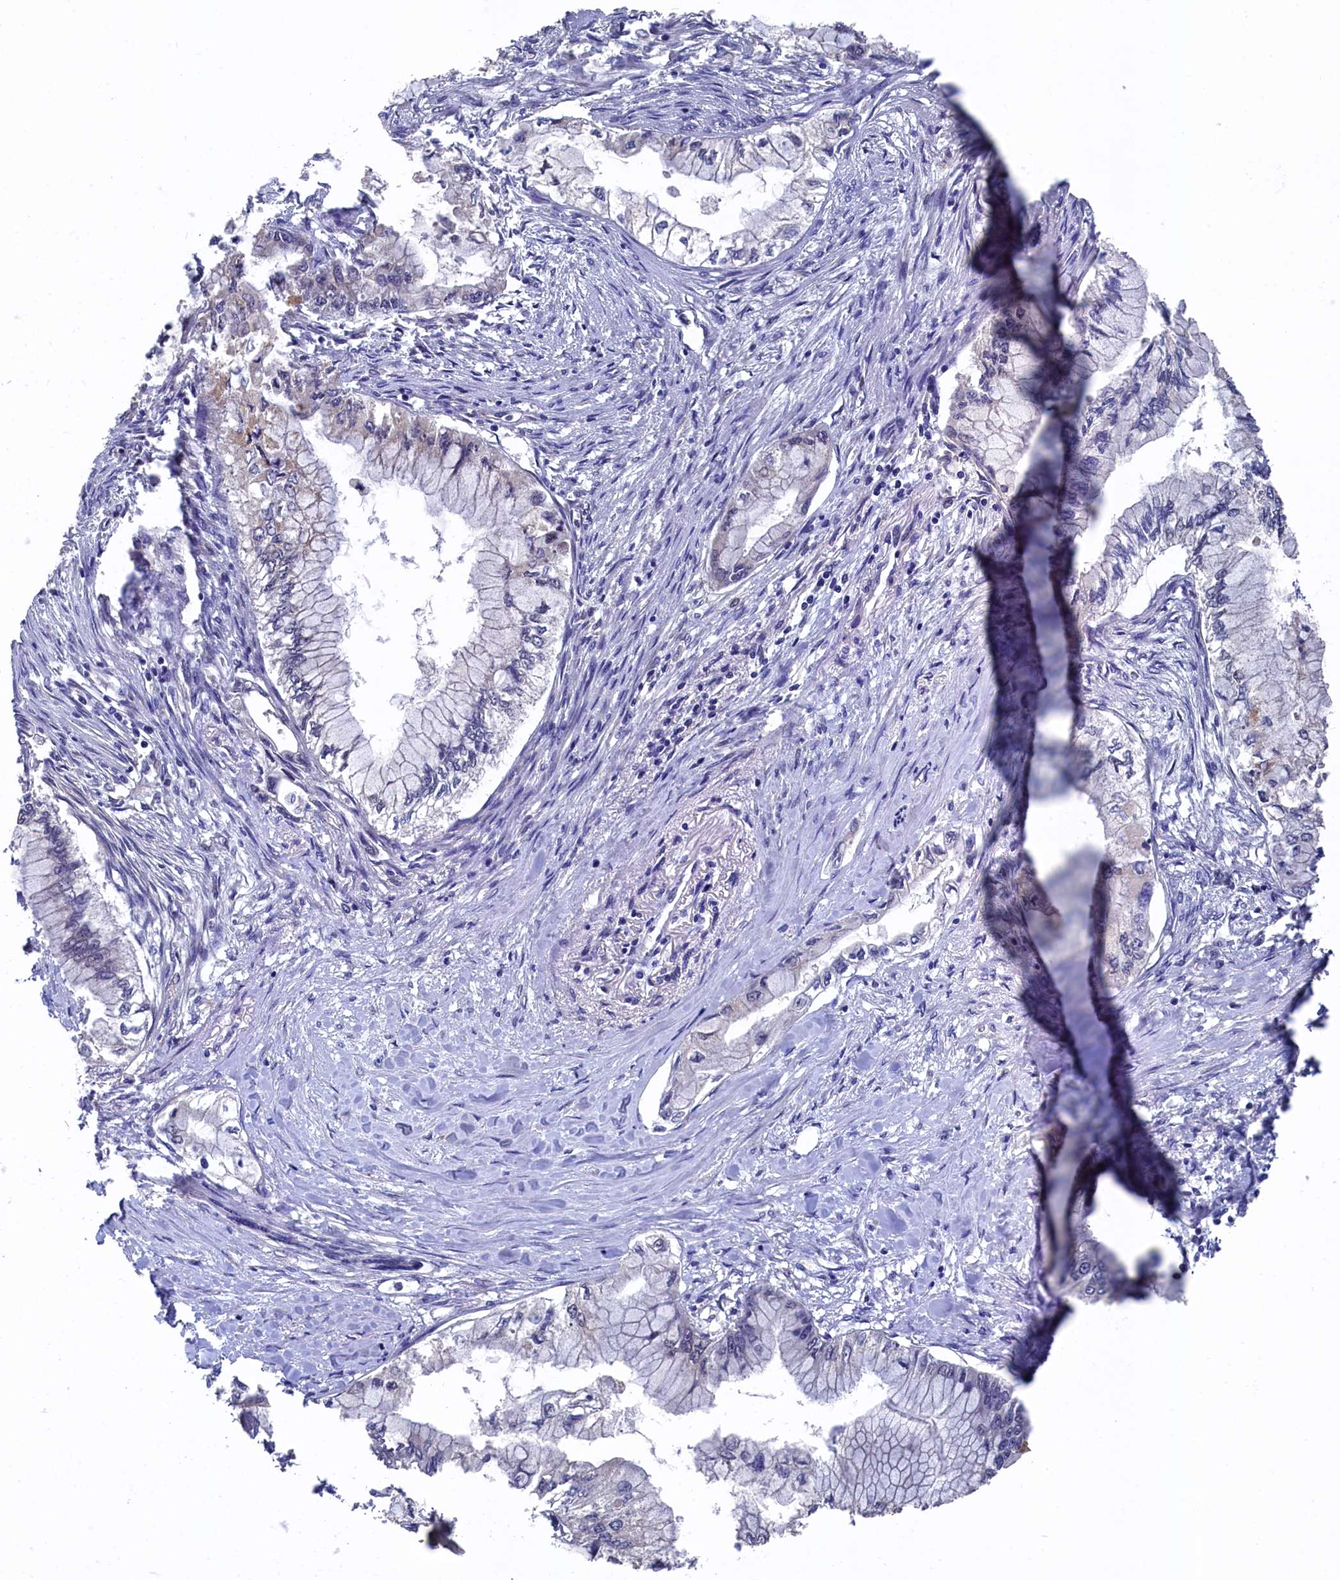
{"staining": {"intensity": "negative", "quantity": "none", "location": "none"}, "tissue": "pancreatic cancer", "cell_type": "Tumor cells", "image_type": "cancer", "snomed": [{"axis": "morphology", "description": "Adenocarcinoma, NOS"}, {"axis": "topography", "description": "Pancreas"}], "caption": "Tumor cells are negative for brown protein staining in pancreatic adenocarcinoma.", "gene": "SLC12A4", "patient": {"sex": "female", "age": 78}}